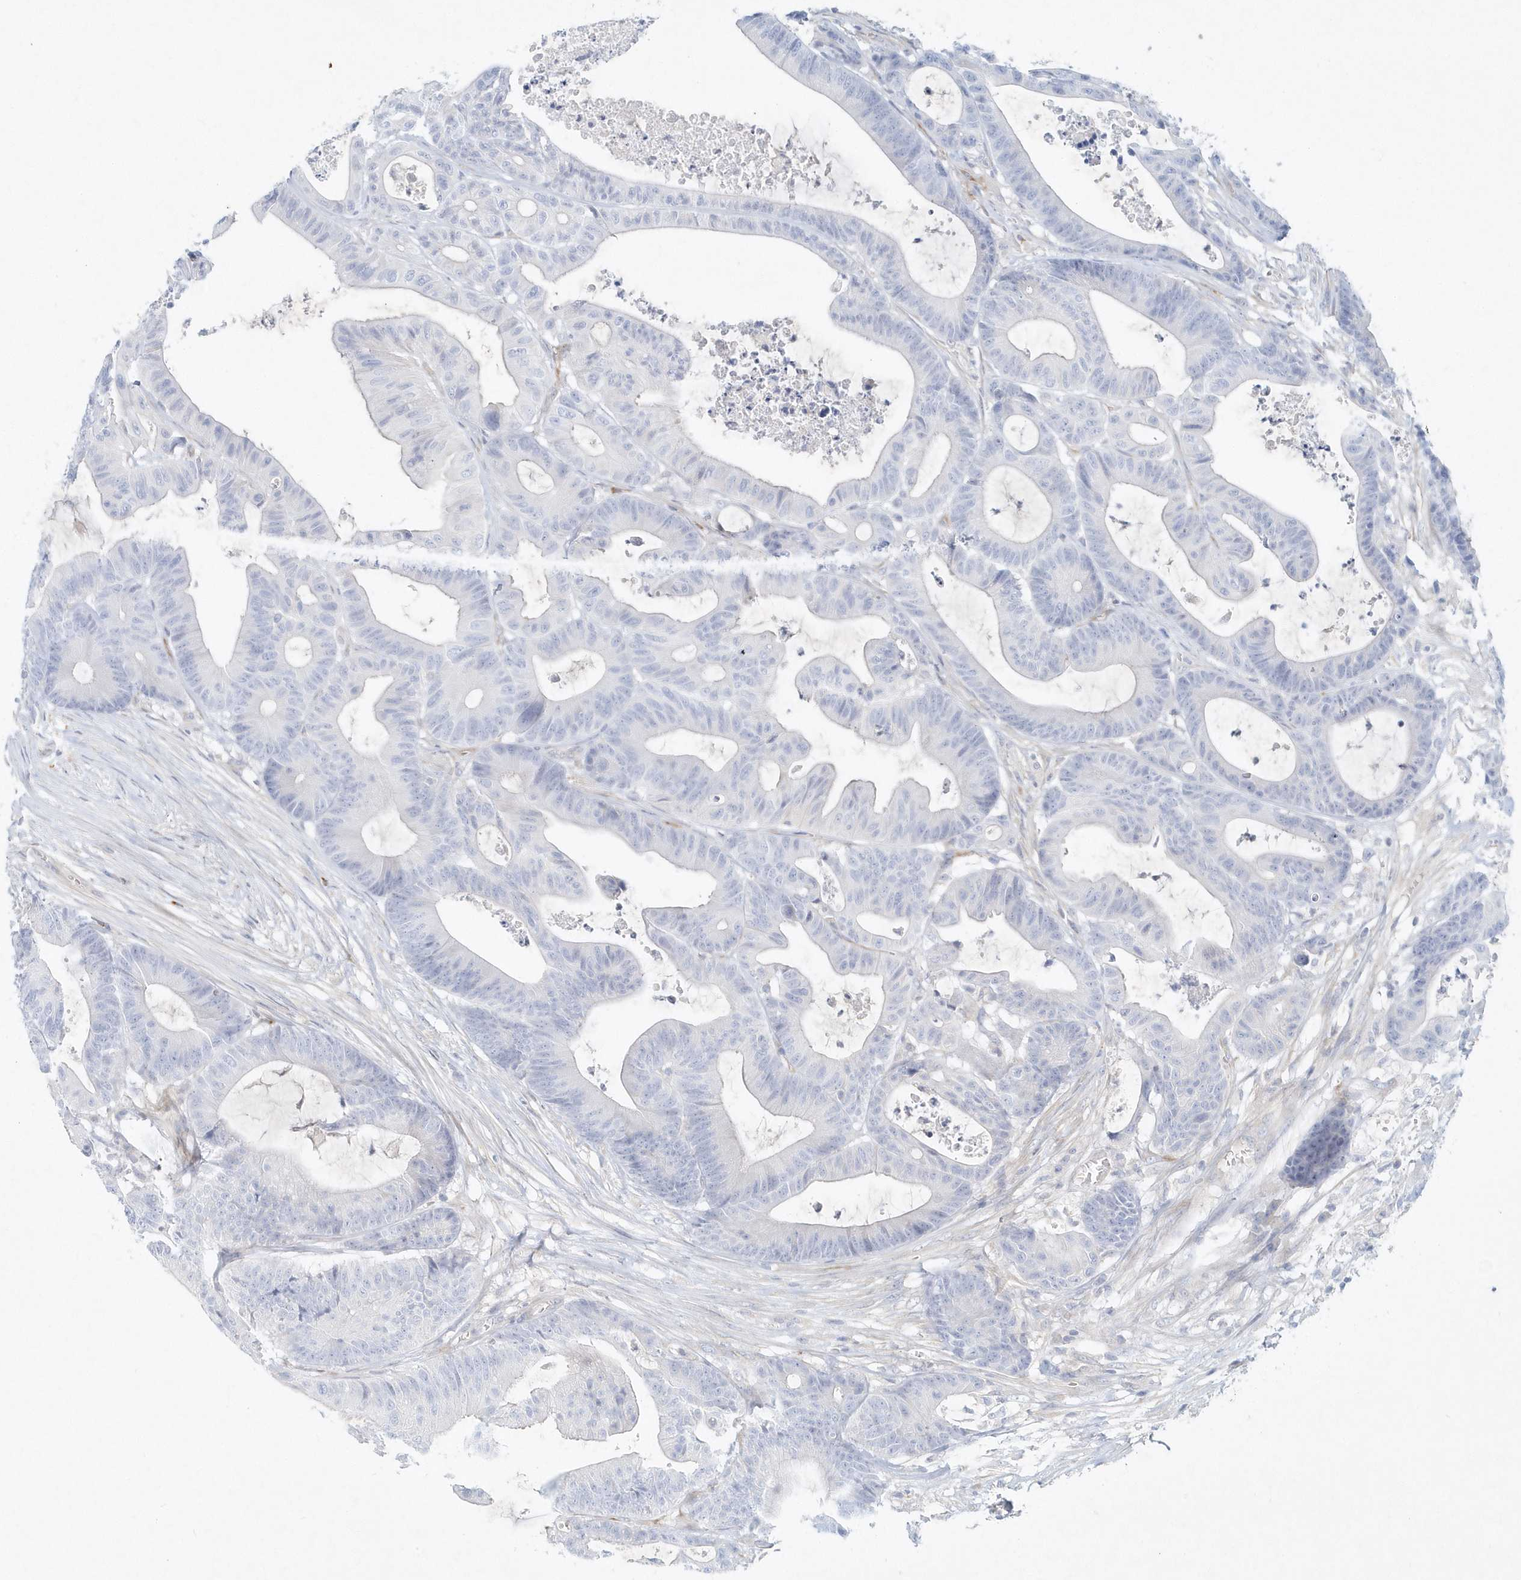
{"staining": {"intensity": "negative", "quantity": "none", "location": "none"}, "tissue": "colorectal cancer", "cell_type": "Tumor cells", "image_type": "cancer", "snomed": [{"axis": "morphology", "description": "Adenocarcinoma, NOS"}, {"axis": "topography", "description": "Colon"}], "caption": "DAB immunohistochemical staining of human colorectal cancer displays no significant expression in tumor cells.", "gene": "DNAH1", "patient": {"sex": "female", "age": 84}}